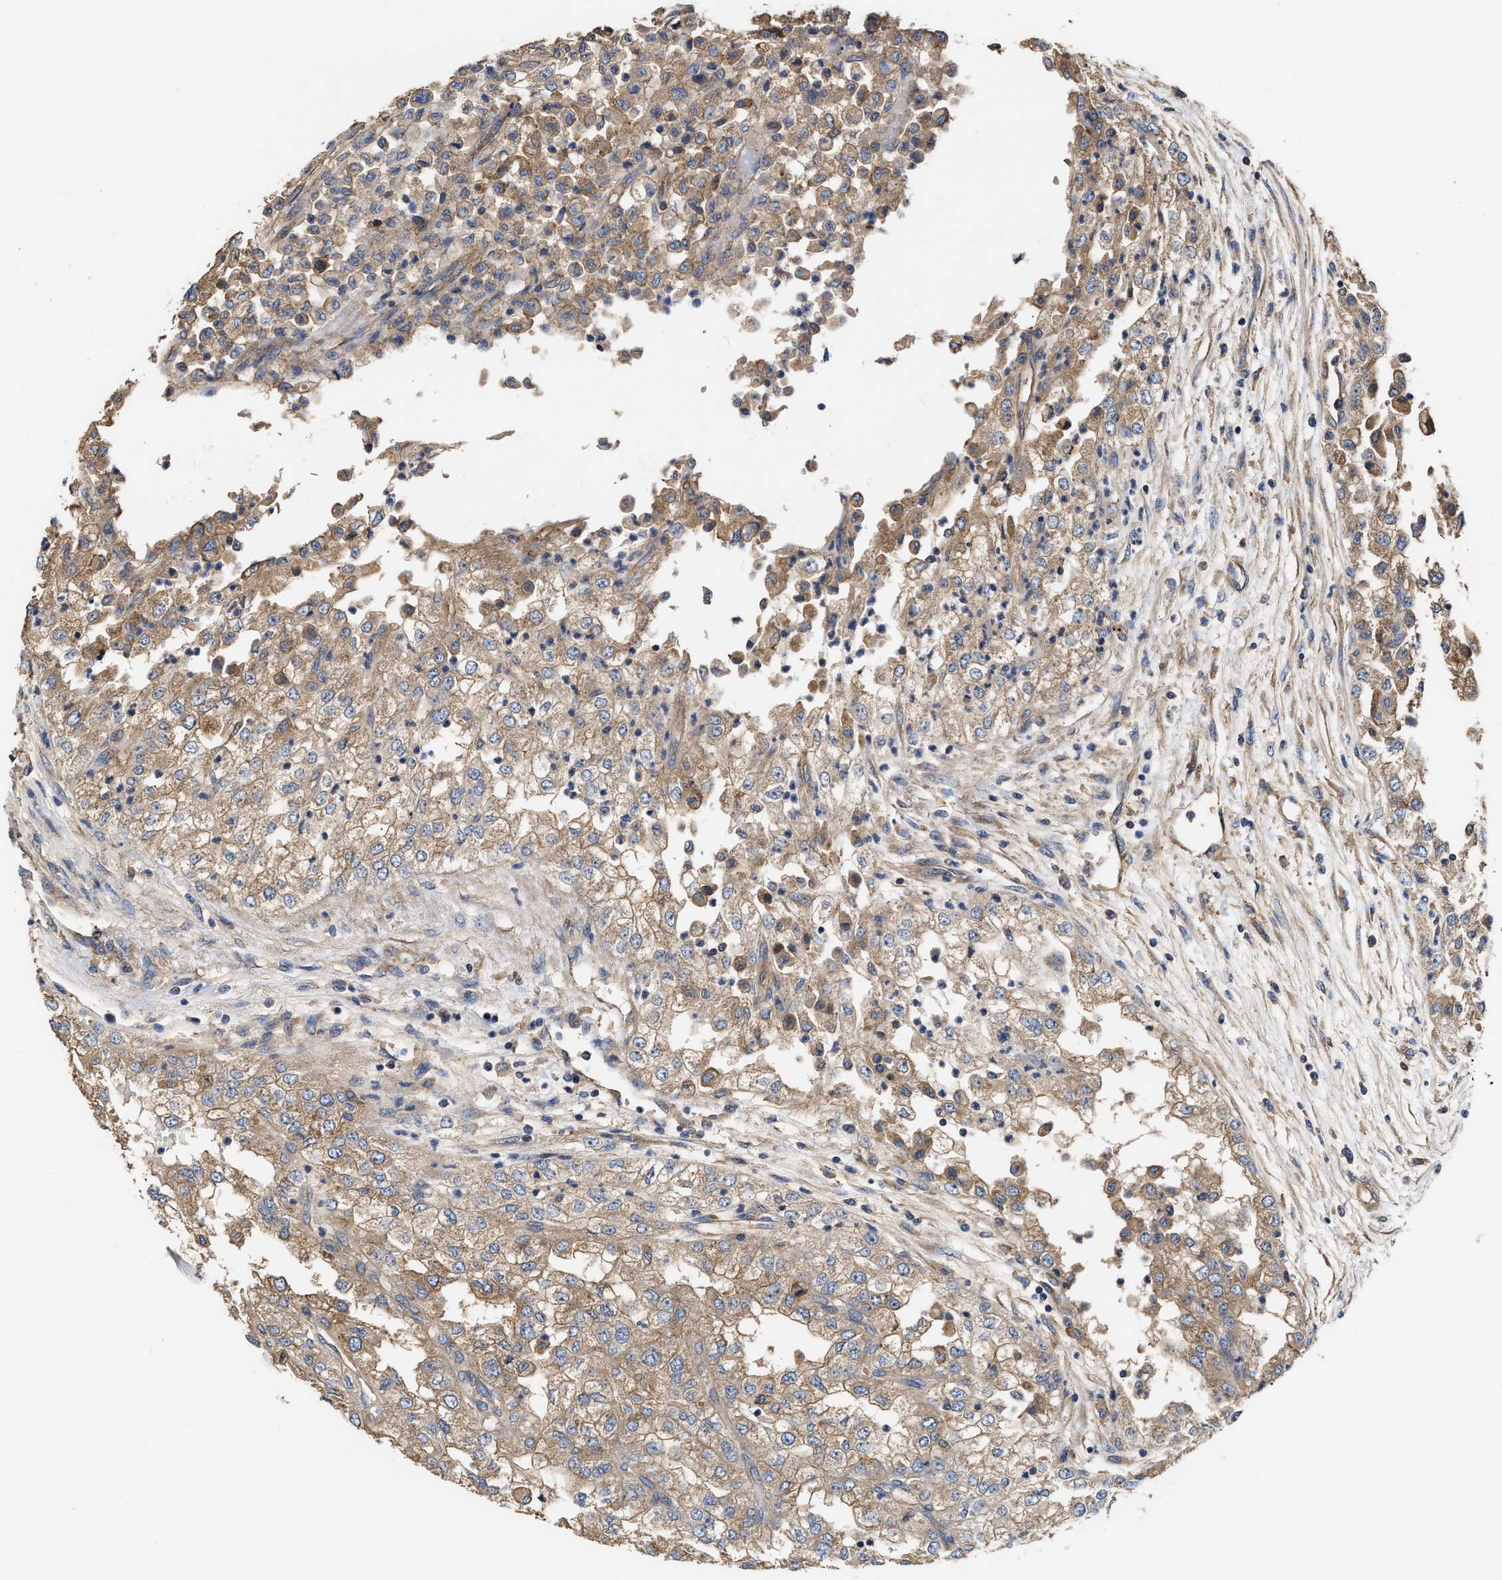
{"staining": {"intensity": "weak", "quantity": ">75%", "location": "cytoplasmic/membranous"}, "tissue": "renal cancer", "cell_type": "Tumor cells", "image_type": "cancer", "snomed": [{"axis": "morphology", "description": "Adenocarcinoma, NOS"}, {"axis": "topography", "description": "Kidney"}], "caption": "IHC micrograph of neoplastic tissue: renal cancer (adenocarcinoma) stained using IHC exhibits low levels of weak protein expression localized specifically in the cytoplasmic/membranous of tumor cells, appearing as a cytoplasmic/membranous brown color.", "gene": "KLB", "patient": {"sex": "female", "age": 54}}